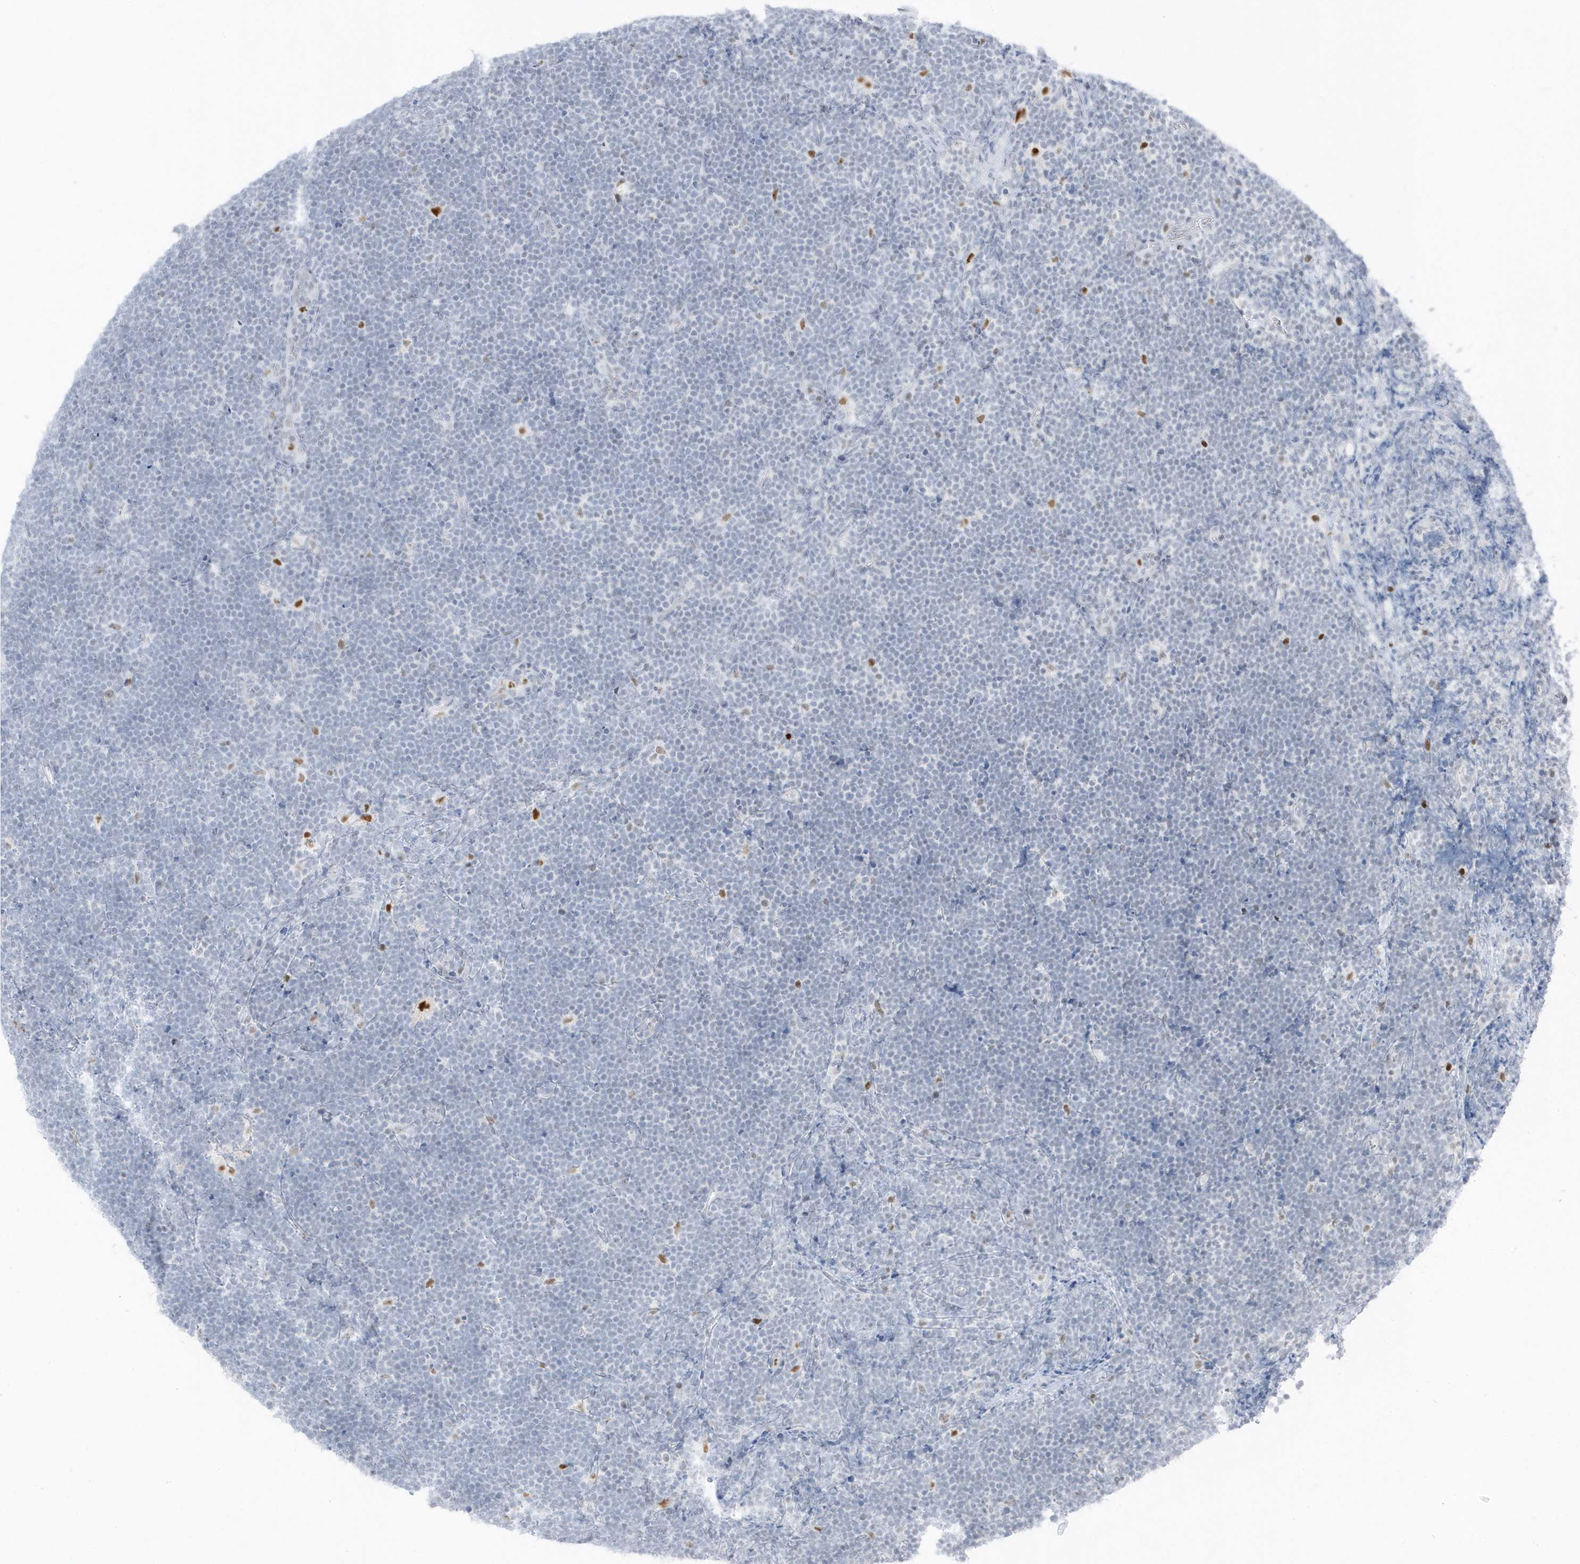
{"staining": {"intensity": "negative", "quantity": "none", "location": "none"}, "tissue": "lymphoma", "cell_type": "Tumor cells", "image_type": "cancer", "snomed": [{"axis": "morphology", "description": "Malignant lymphoma, non-Hodgkin's type, High grade"}, {"axis": "topography", "description": "Lymph node"}], "caption": "Immunohistochemistry micrograph of lymphoma stained for a protein (brown), which shows no expression in tumor cells.", "gene": "SMIM34", "patient": {"sex": "male", "age": 13}}